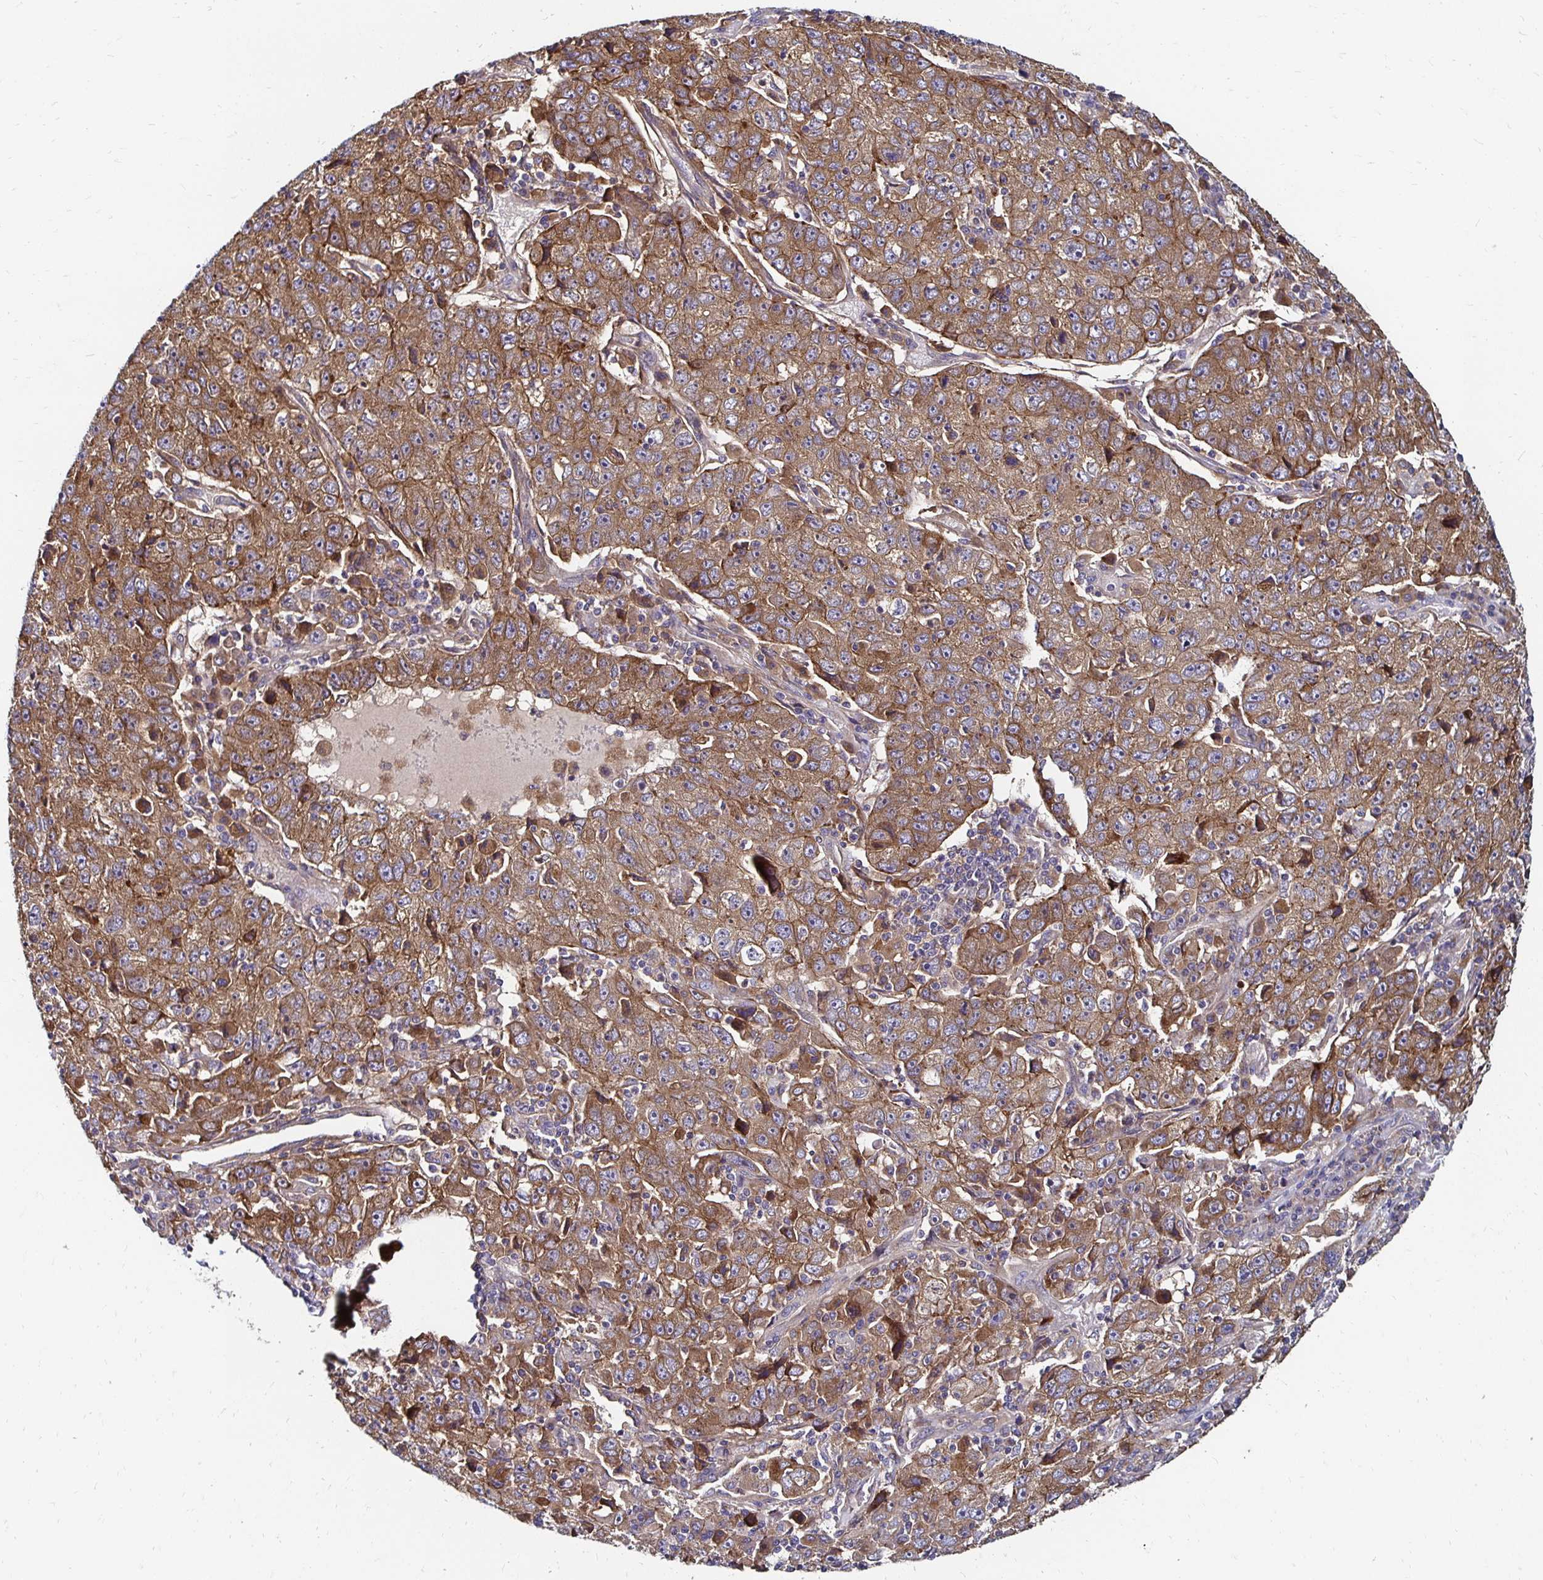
{"staining": {"intensity": "moderate", "quantity": ">75%", "location": "cytoplasmic/membranous"}, "tissue": "lung cancer", "cell_type": "Tumor cells", "image_type": "cancer", "snomed": [{"axis": "morphology", "description": "Normal morphology"}, {"axis": "morphology", "description": "Adenocarcinoma, NOS"}, {"axis": "topography", "description": "Lymph node"}, {"axis": "topography", "description": "Lung"}], "caption": "Immunohistochemistry (IHC) (DAB) staining of adenocarcinoma (lung) reveals moderate cytoplasmic/membranous protein staining in approximately >75% of tumor cells.", "gene": "NCSTN", "patient": {"sex": "female", "age": 57}}